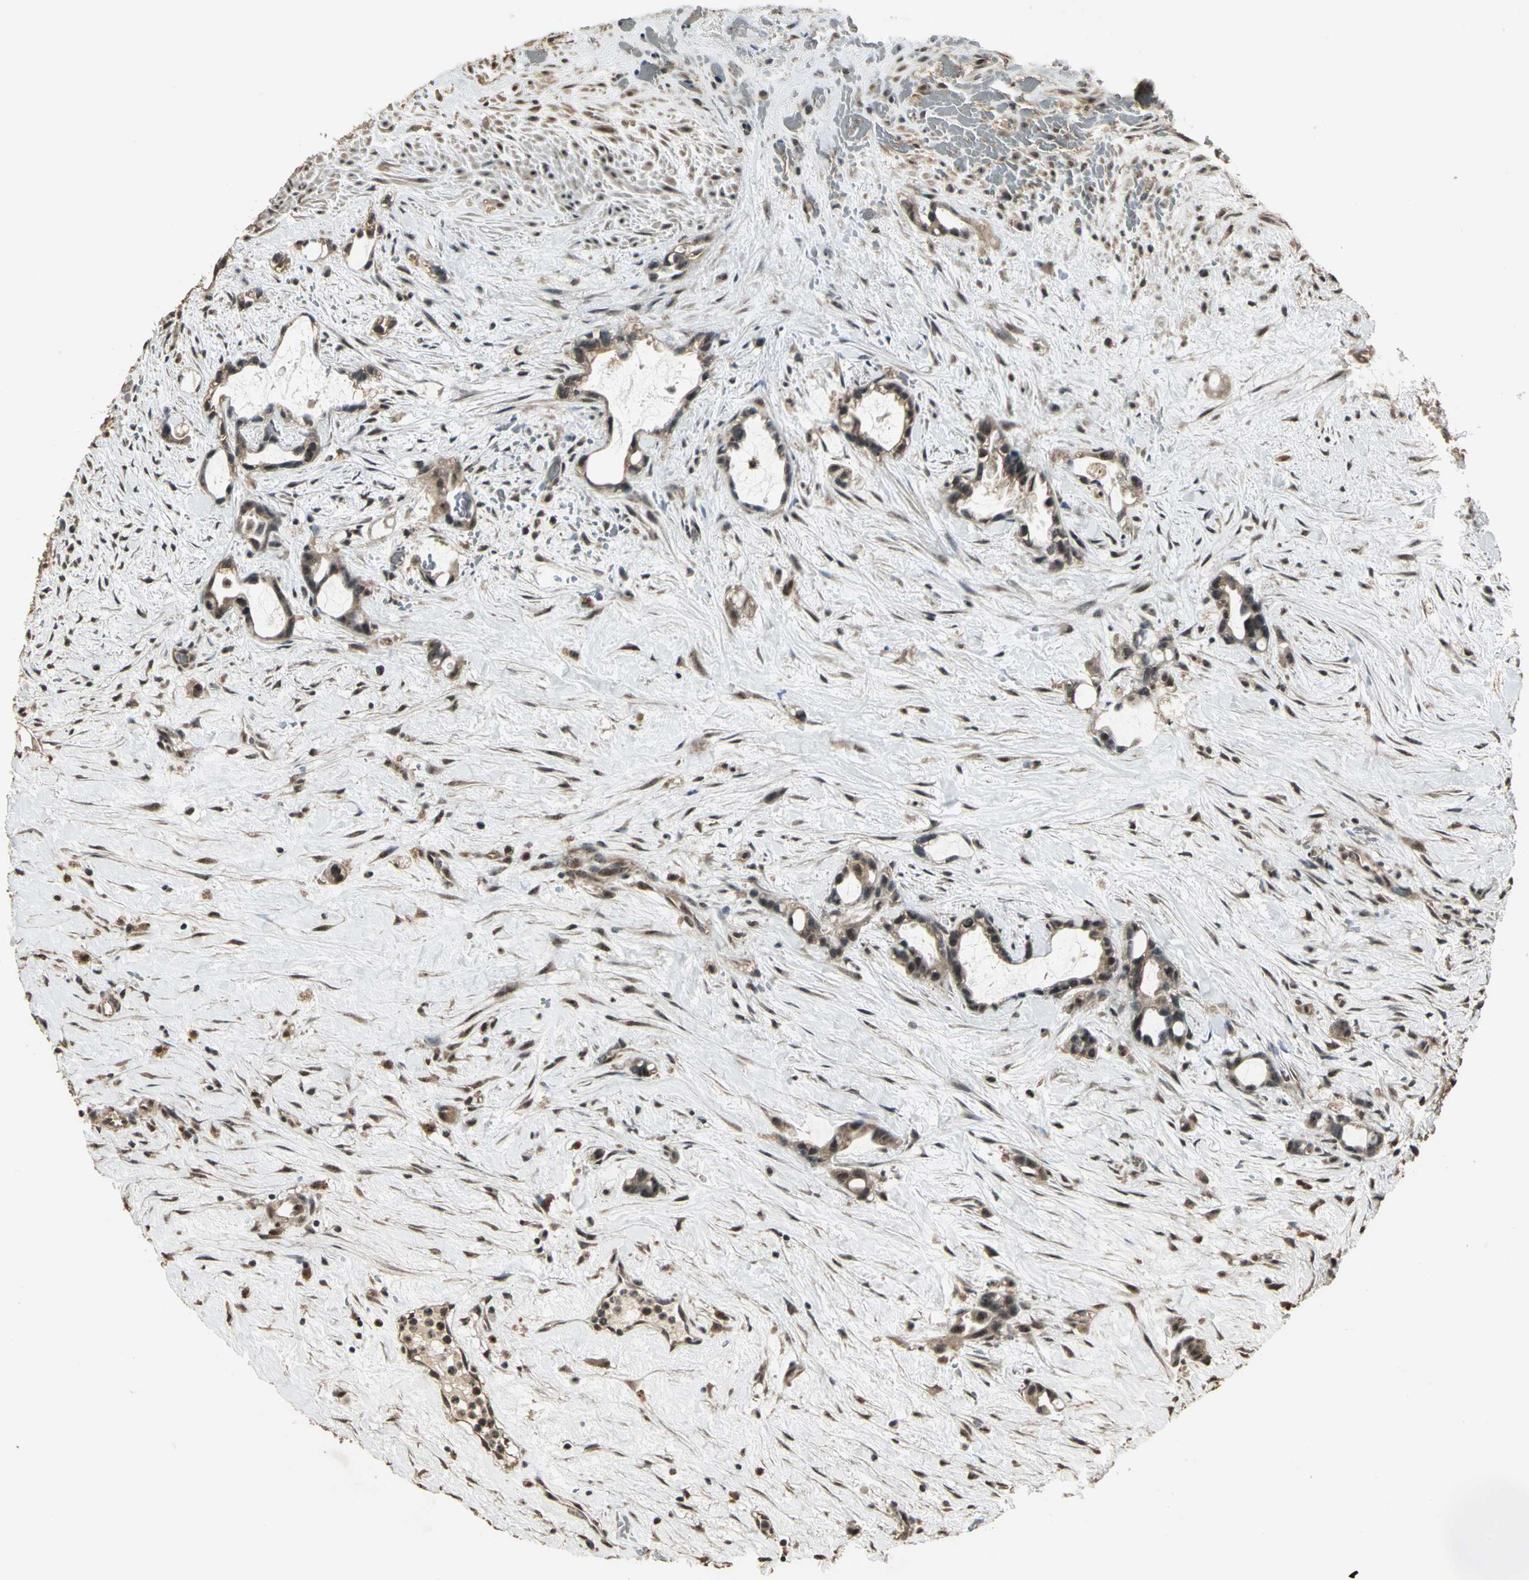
{"staining": {"intensity": "moderate", "quantity": "25%-75%", "location": "cytoplasmic/membranous"}, "tissue": "liver cancer", "cell_type": "Tumor cells", "image_type": "cancer", "snomed": [{"axis": "morphology", "description": "Cholangiocarcinoma"}, {"axis": "topography", "description": "Liver"}], "caption": "Liver cholangiocarcinoma was stained to show a protein in brown. There is medium levels of moderate cytoplasmic/membranous expression in about 25%-75% of tumor cells. (DAB = brown stain, brightfield microscopy at high magnification).", "gene": "UCHL5", "patient": {"sex": "female", "age": 65}}